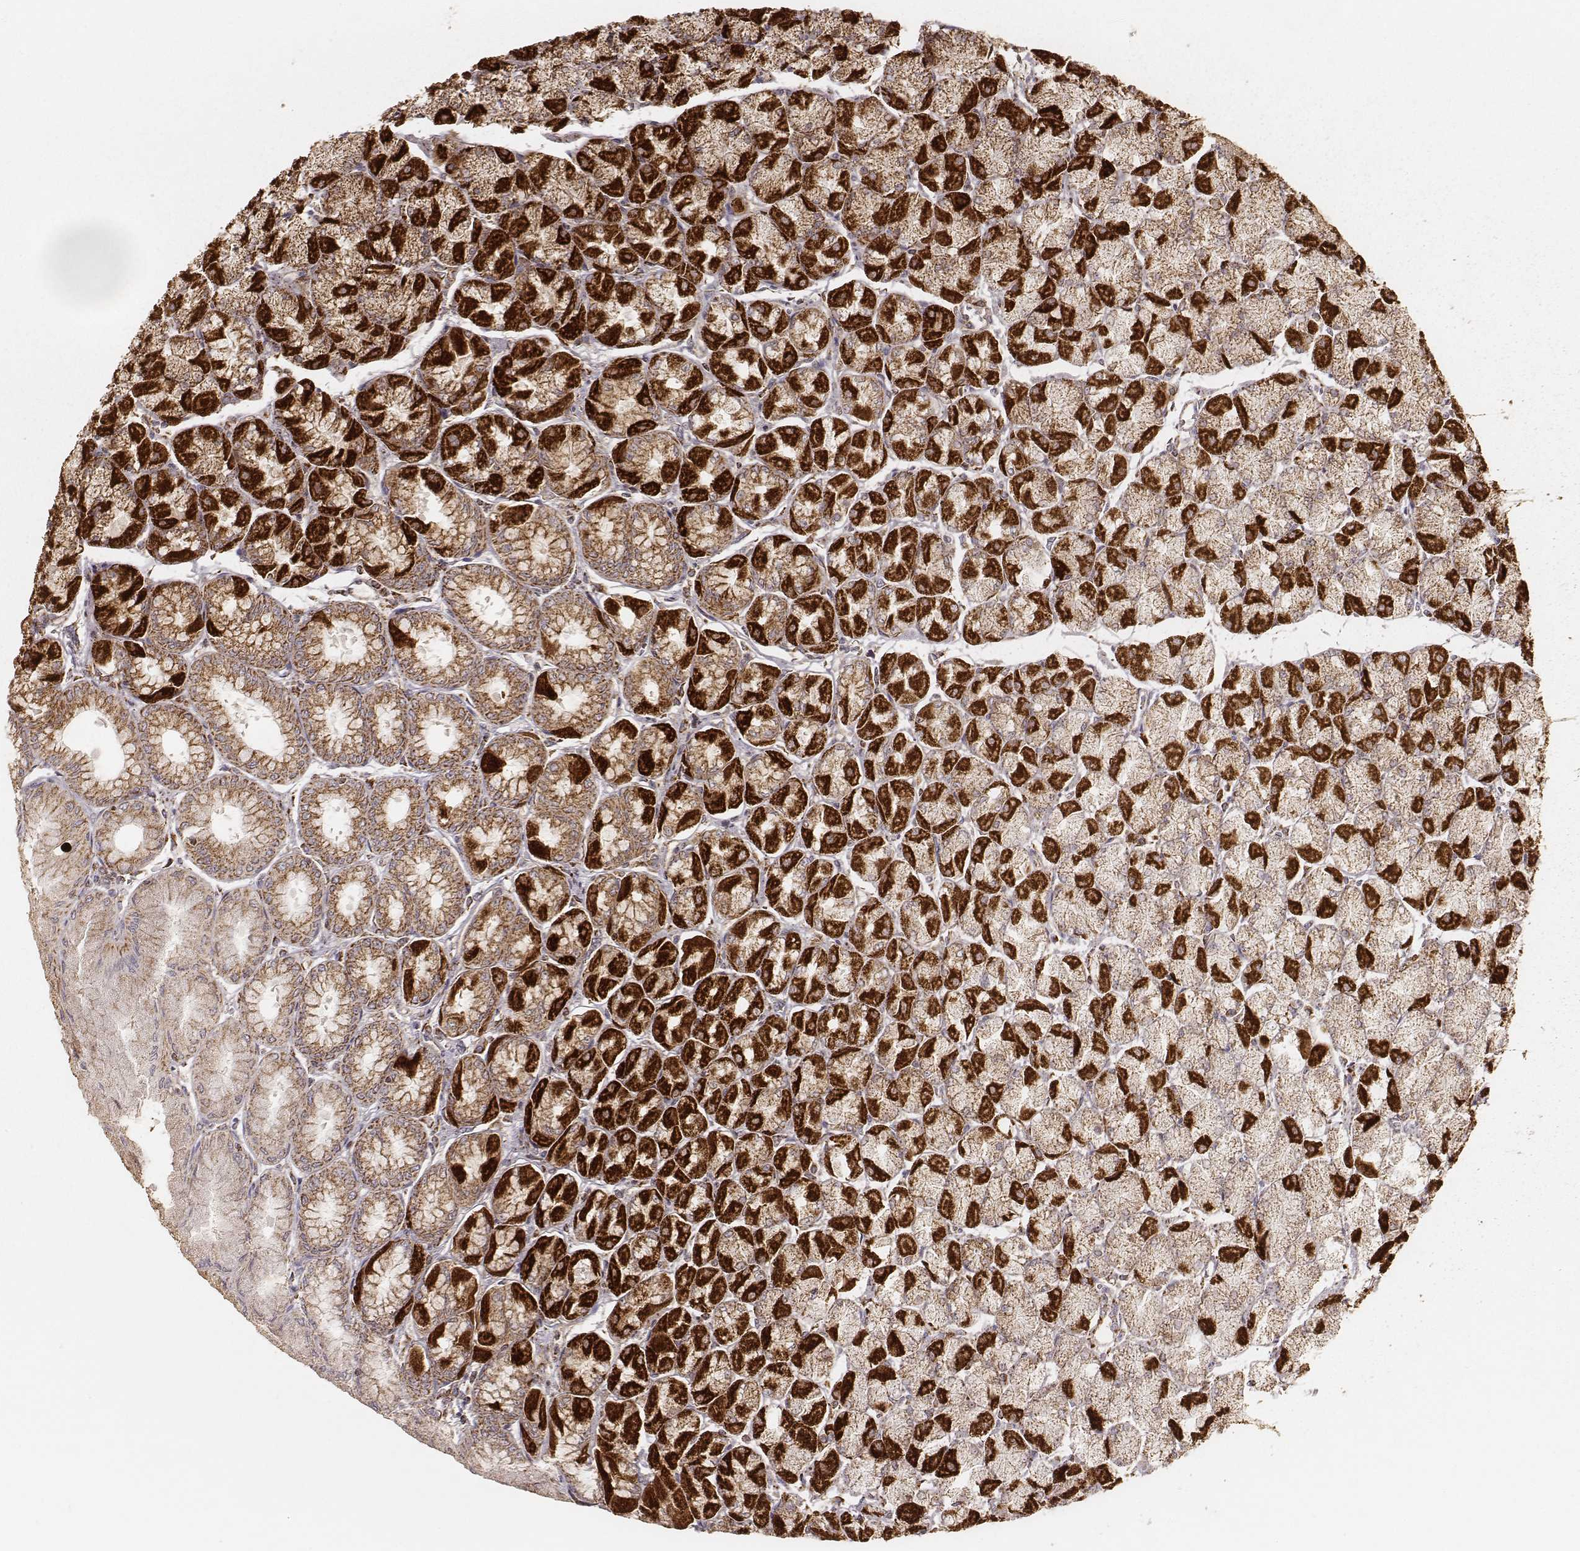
{"staining": {"intensity": "strong", "quantity": ">75%", "location": "cytoplasmic/membranous"}, "tissue": "stomach", "cell_type": "Glandular cells", "image_type": "normal", "snomed": [{"axis": "morphology", "description": "Normal tissue, NOS"}, {"axis": "topography", "description": "Stomach, upper"}], "caption": "The histopathology image demonstrates staining of normal stomach, revealing strong cytoplasmic/membranous protein staining (brown color) within glandular cells.", "gene": "CS", "patient": {"sex": "male", "age": 60}}